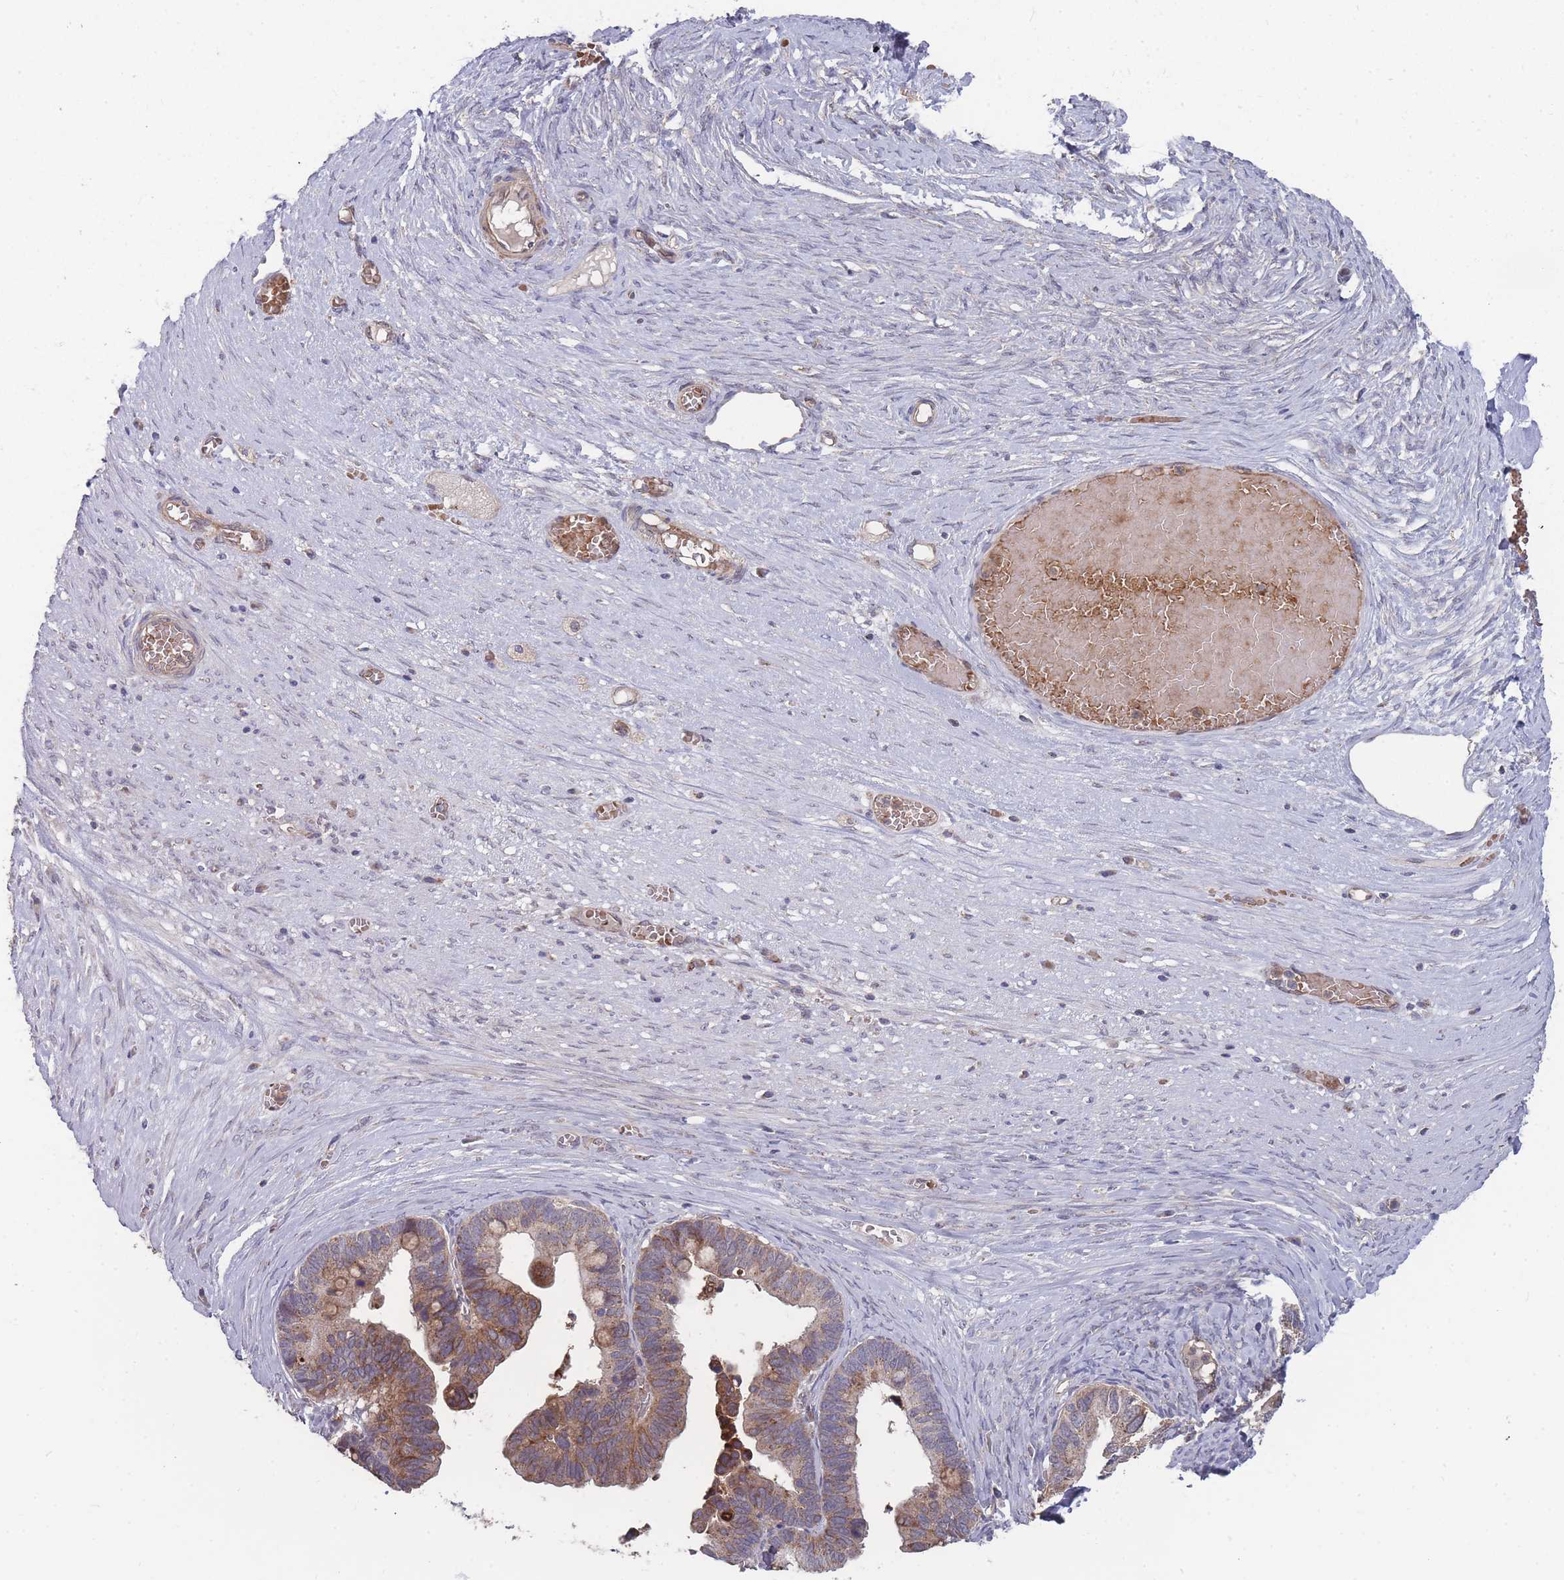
{"staining": {"intensity": "moderate", "quantity": ">75%", "location": "cytoplasmic/membranous"}, "tissue": "ovarian cancer", "cell_type": "Tumor cells", "image_type": "cancer", "snomed": [{"axis": "morphology", "description": "Cystadenocarcinoma, serous, NOS"}, {"axis": "topography", "description": "Ovary"}], "caption": "An immunohistochemistry photomicrograph of neoplastic tissue is shown. Protein staining in brown shows moderate cytoplasmic/membranous positivity in ovarian cancer (serous cystadenocarcinoma) within tumor cells.", "gene": "SLC35B4", "patient": {"sex": "female", "age": 56}}